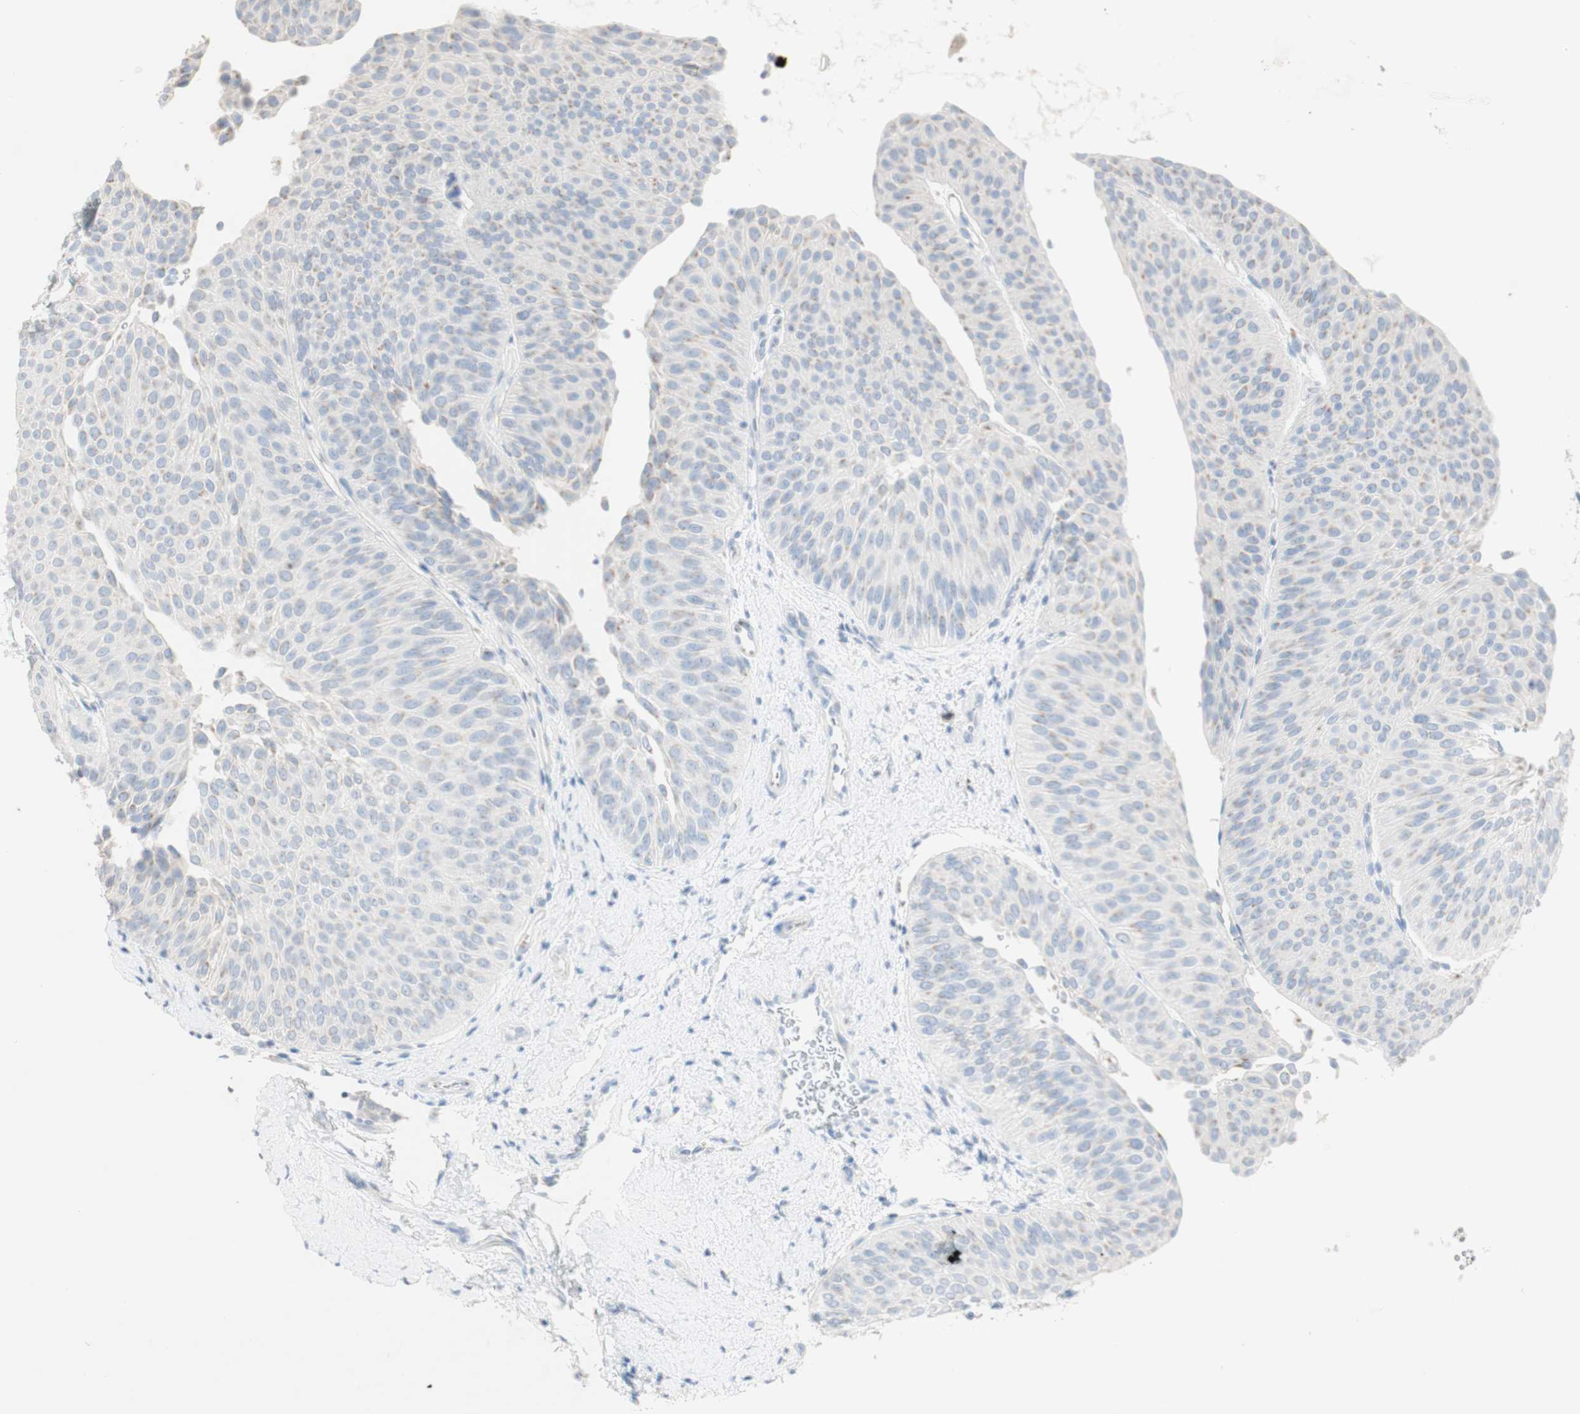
{"staining": {"intensity": "weak", "quantity": "<25%", "location": "cytoplasmic/membranous"}, "tissue": "urothelial cancer", "cell_type": "Tumor cells", "image_type": "cancer", "snomed": [{"axis": "morphology", "description": "Urothelial carcinoma, Low grade"}, {"axis": "topography", "description": "Urinary bladder"}], "caption": "Immunohistochemistry of human low-grade urothelial carcinoma displays no positivity in tumor cells.", "gene": "MANEA", "patient": {"sex": "female", "age": 60}}